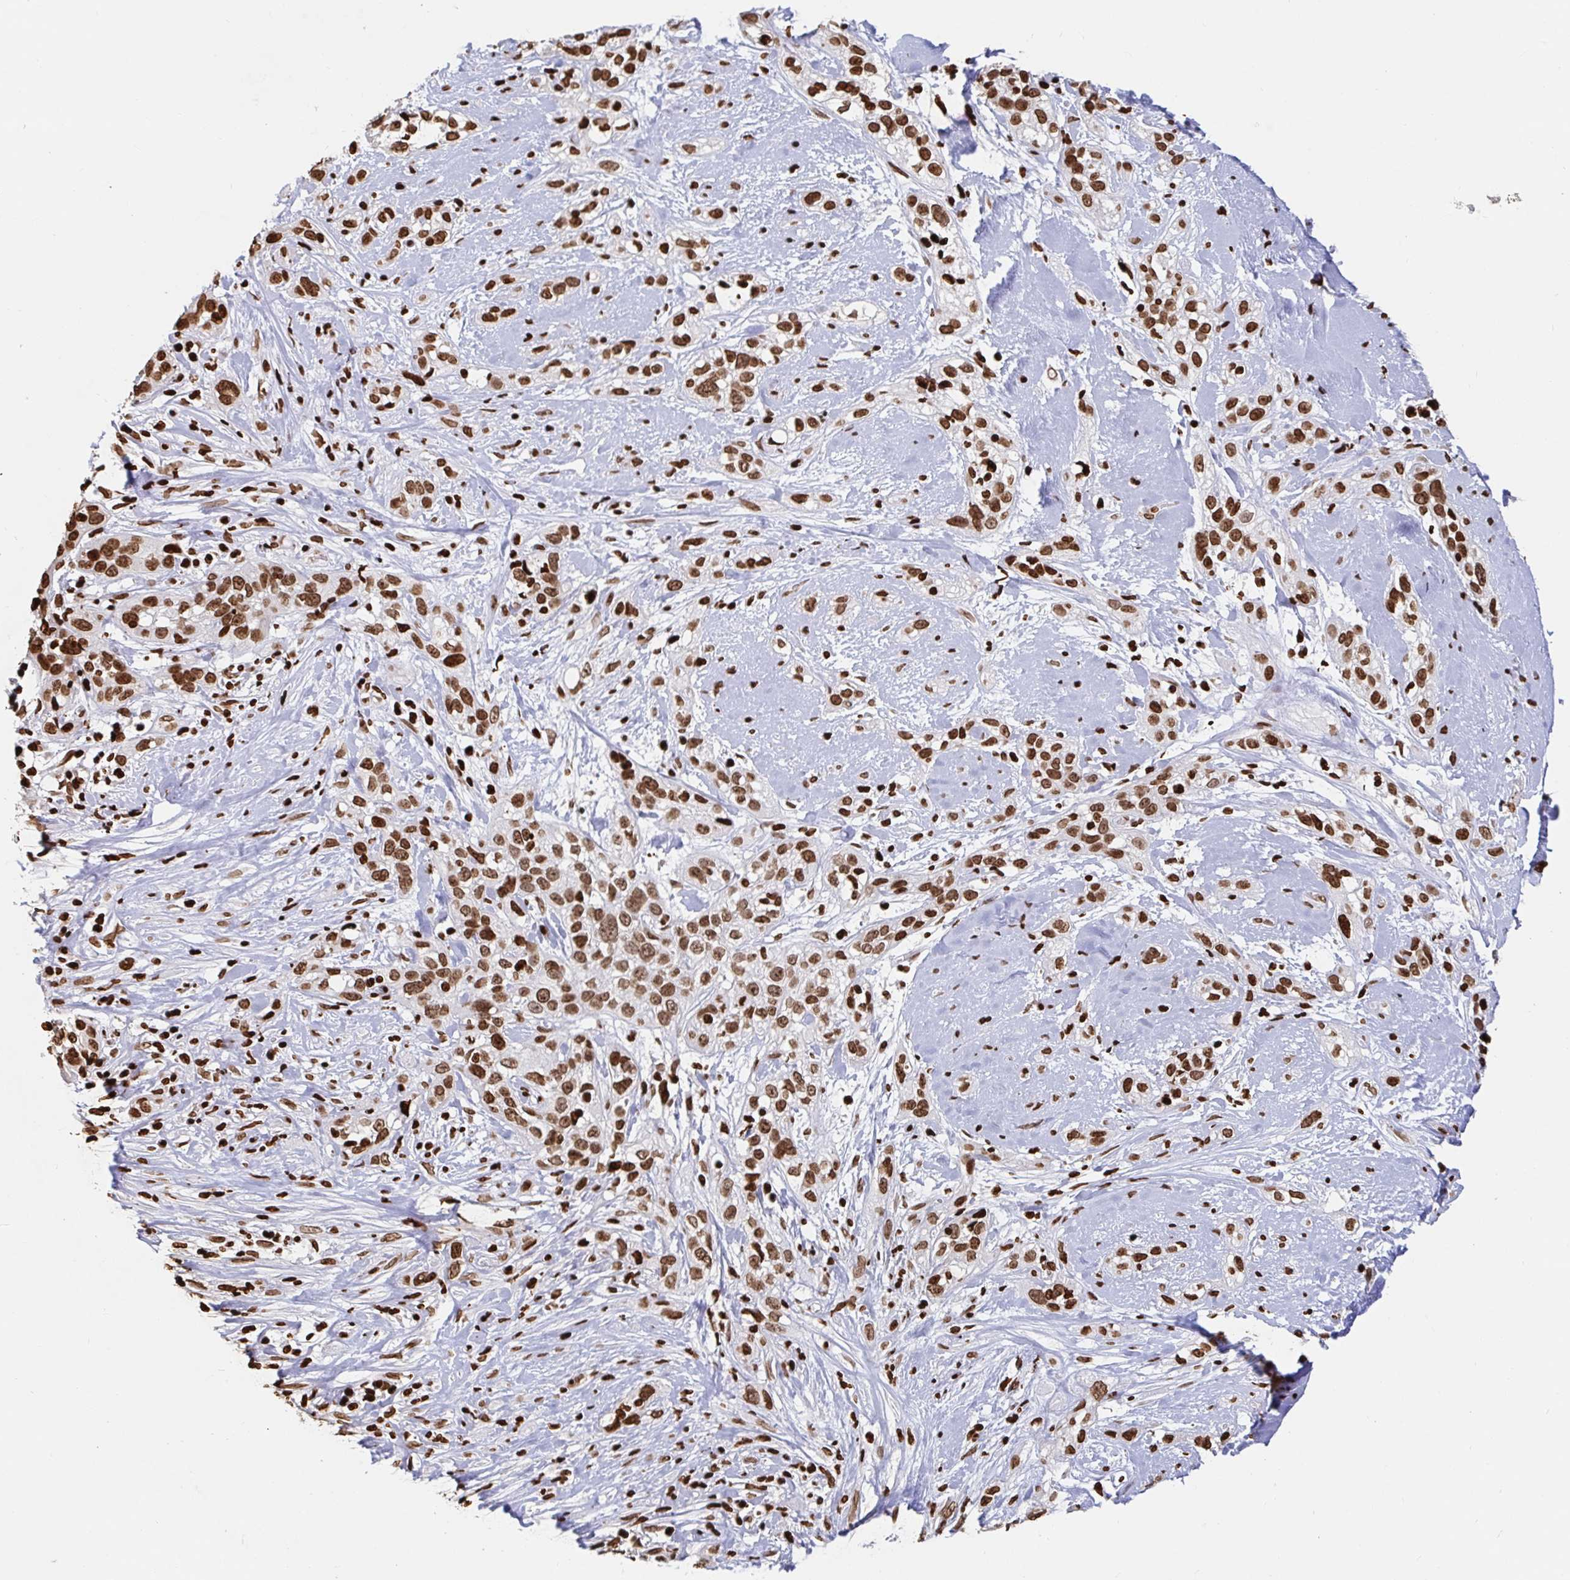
{"staining": {"intensity": "moderate", "quantity": ">75%", "location": "nuclear"}, "tissue": "skin cancer", "cell_type": "Tumor cells", "image_type": "cancer", "snomed": [{"axis": "morphology", "description": "Squamous cell carcinoma, NOS"}, {"axis": "topography", "description": "Skin"}], "caption": "Skin cancer (squamous cell carcinoma) tissue exhibits moderate nuclear positivity in approximately >75% of tumor cells, visualized by immunohistochemistry.", "gene": "H2BC5", "patient": {"sex": "male", "age": 82}}